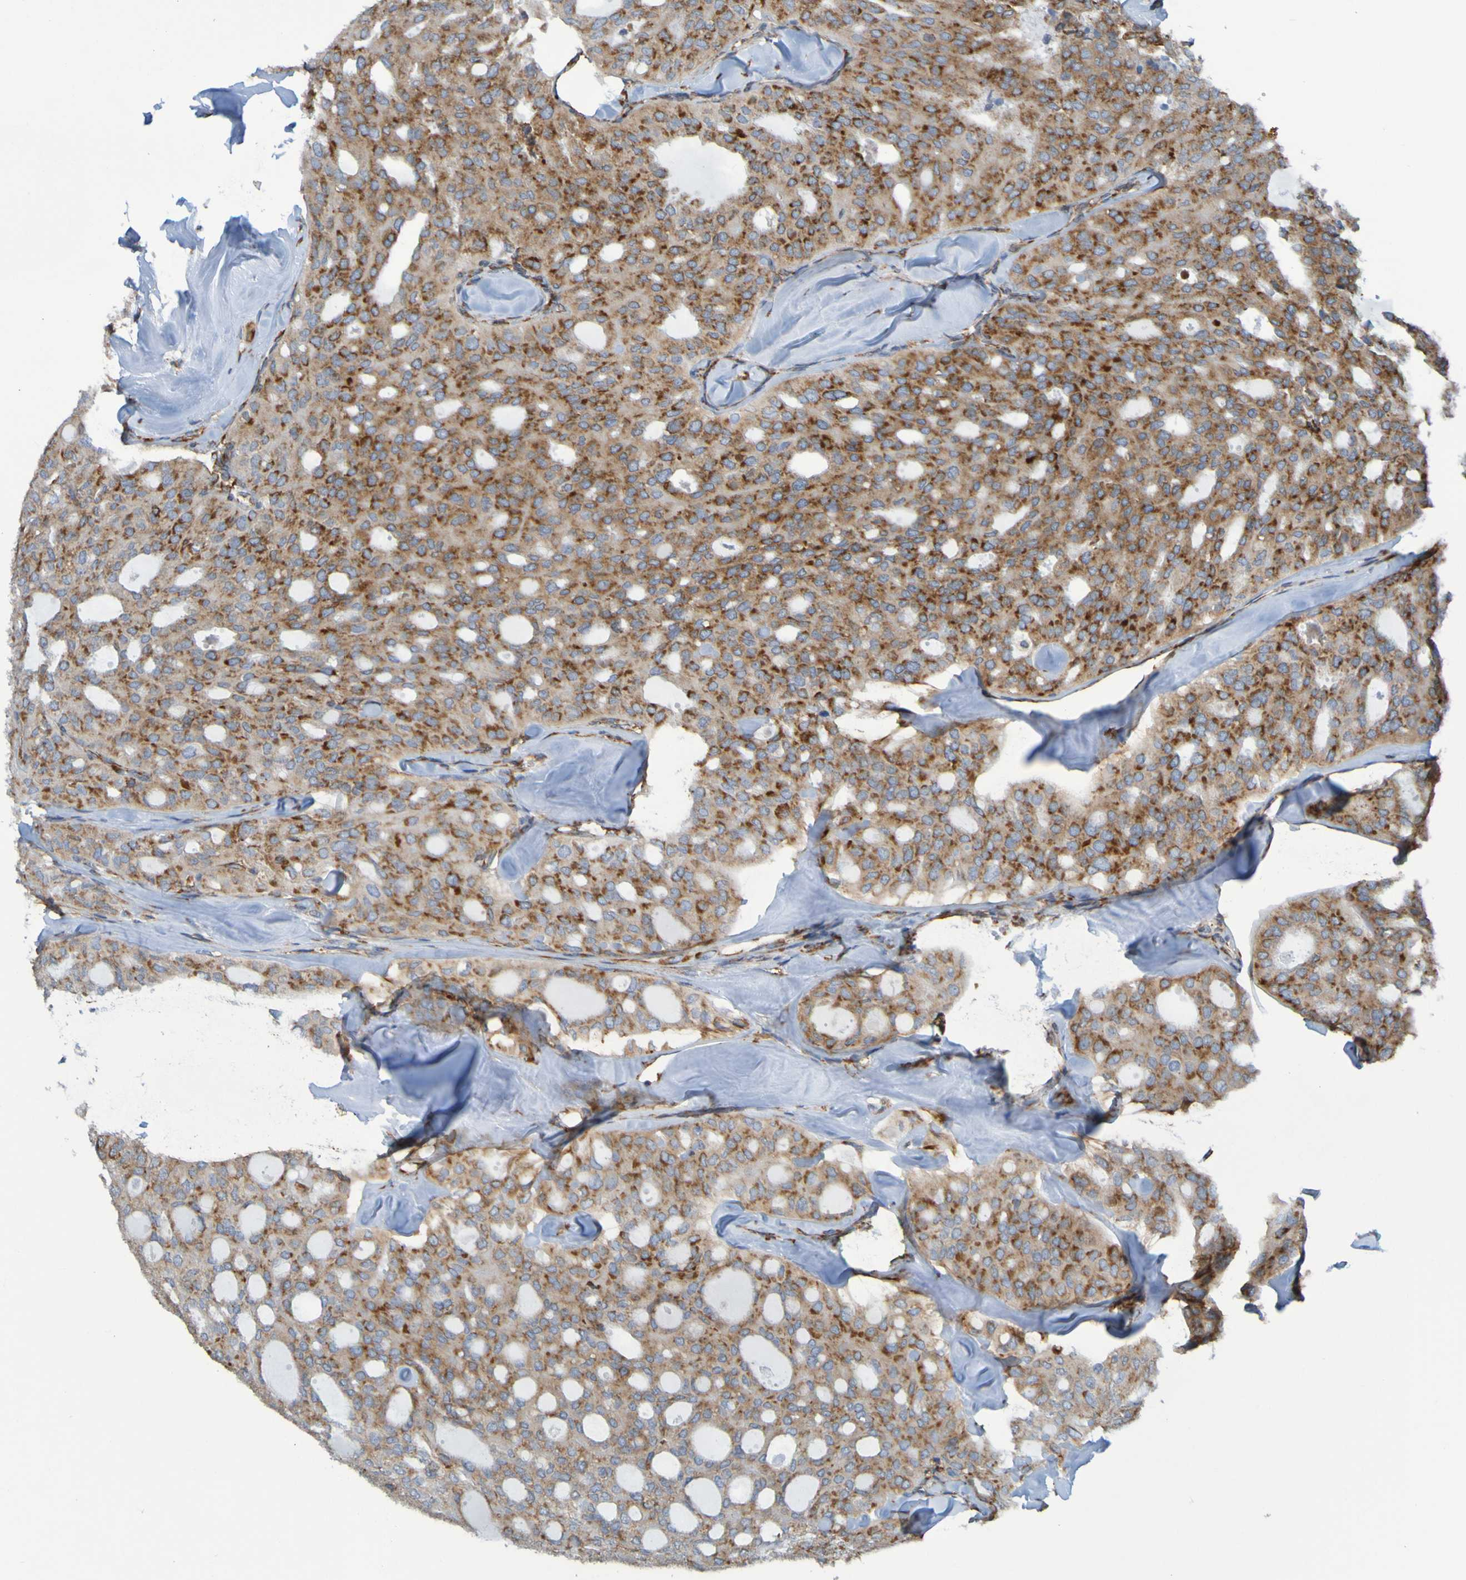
{"staining": {"intensity": "weak", "quantity": ">75%", "location": "cytoplasmic/membranous"}, "tissue": "thyroid cancer", "cell_type": "Tumor cells", "image_type": "cancer", "snomed": [{"axis": "morphology", "description": "Follicular adenoma carcinoma, NOS"}, {"axis": "topography", "description": "Thyroid gland"}], "caption": "Immunohistochemistry (DAB) staining of human thyroid cancer shows weak cytoplasmic/membranous protein expression in approximately >75% of tumor cells. The staining was performed using DAB, with brown indicating positive protein expression. Nuclei are stained blue with hematoxylin.", "gene": "SSR1", "patient": {"sex": "male", "age": 75}}